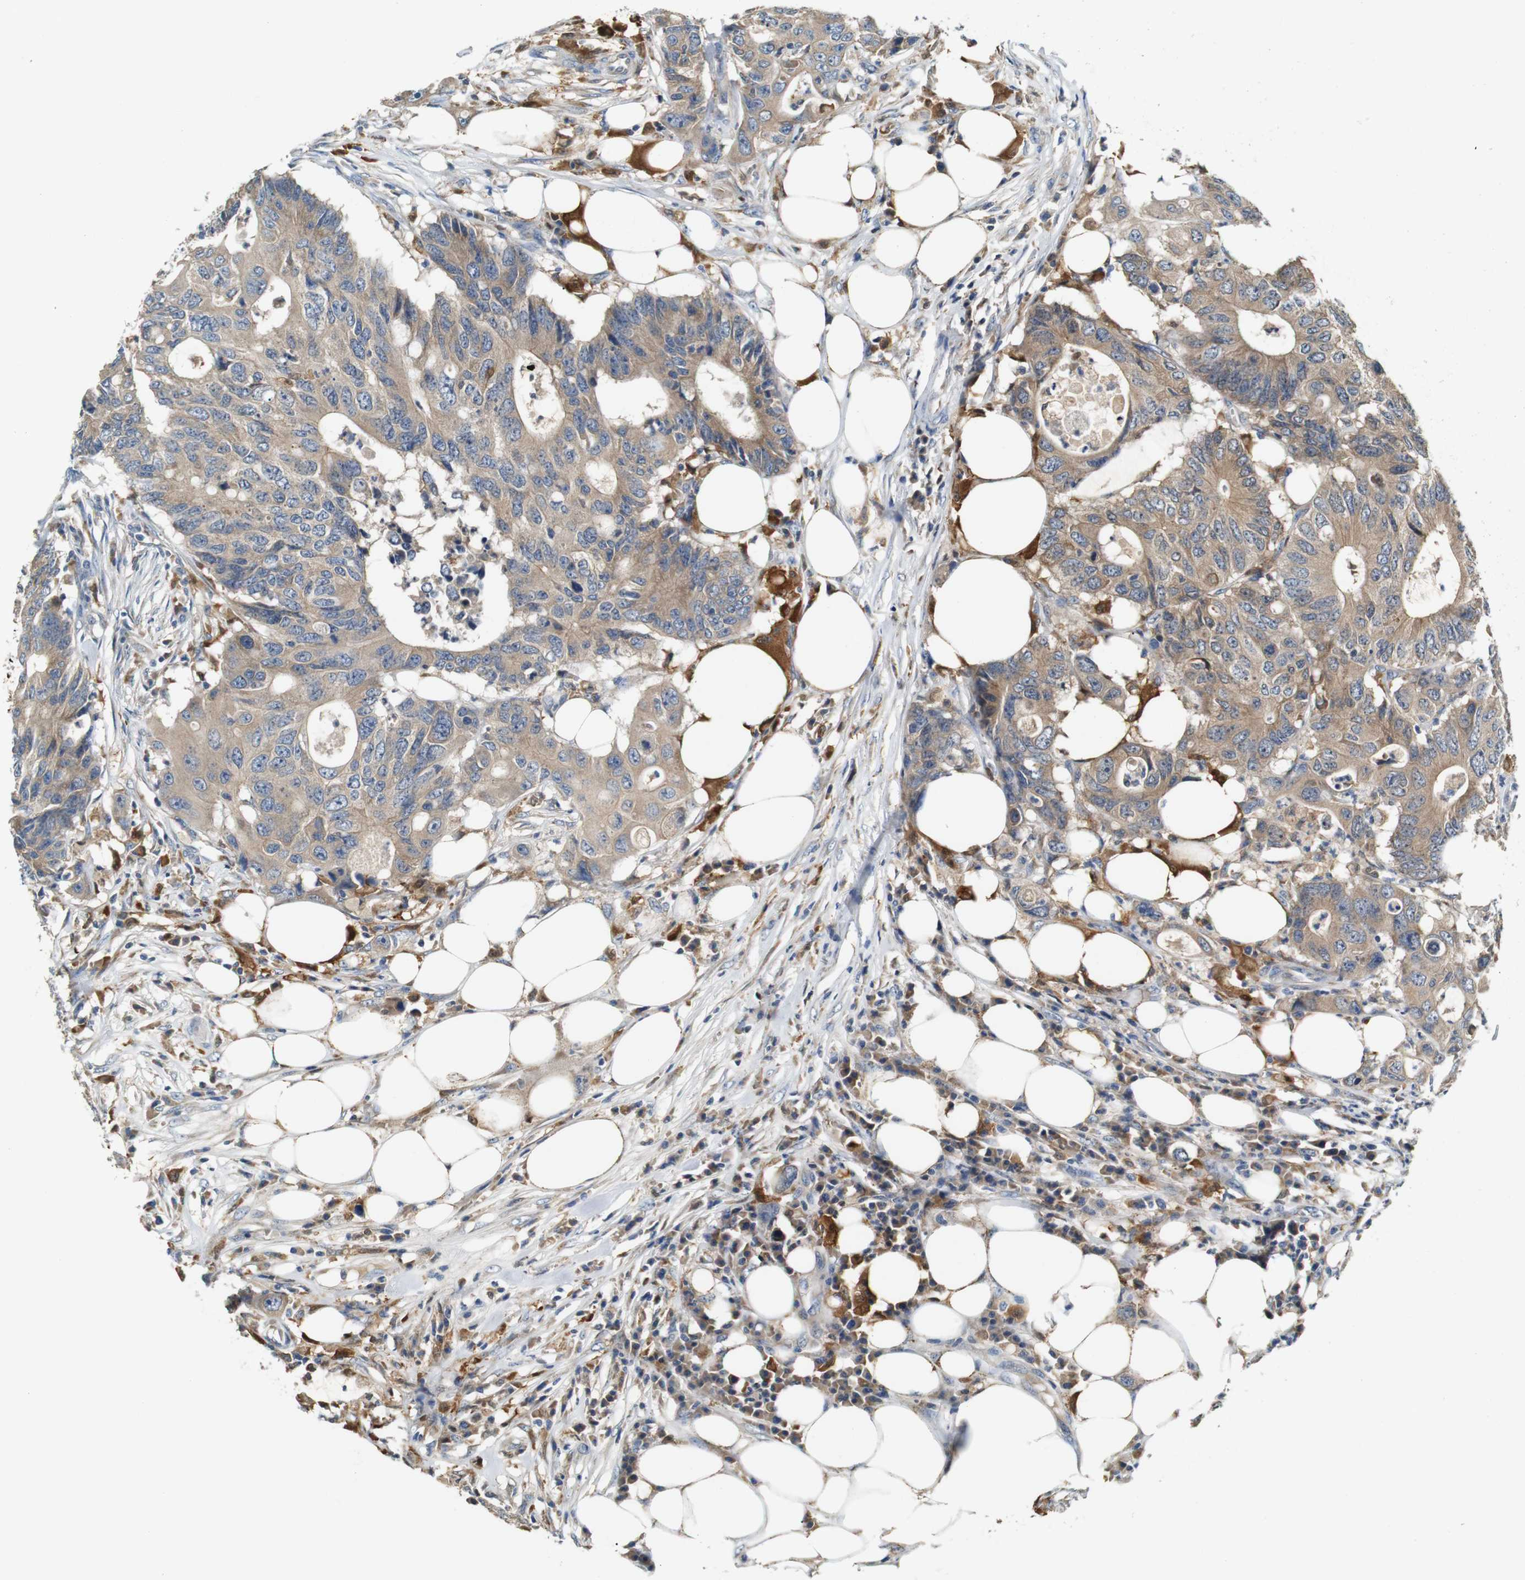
{"staining": {"intensity": "weak", "quantity": ">75%", "location": "cytoplasmic/membranous"}, "tissue": "colorectal cancer", "cell_type": "Tumor cells", "image_type": "cancer", "snomed": [{"axis": "morphology", "description": "Adenocarcinoma, NOS"}, {"axis": "topography", "description": "Colon"}], "caption": "Protein expression analysis of human colorectal cancer reveals weak cytoplasmic/membranous positivity in about >75% of tumor cells.", "gene": "NEBL", "patient": {"sex": "male", "age": 71}}